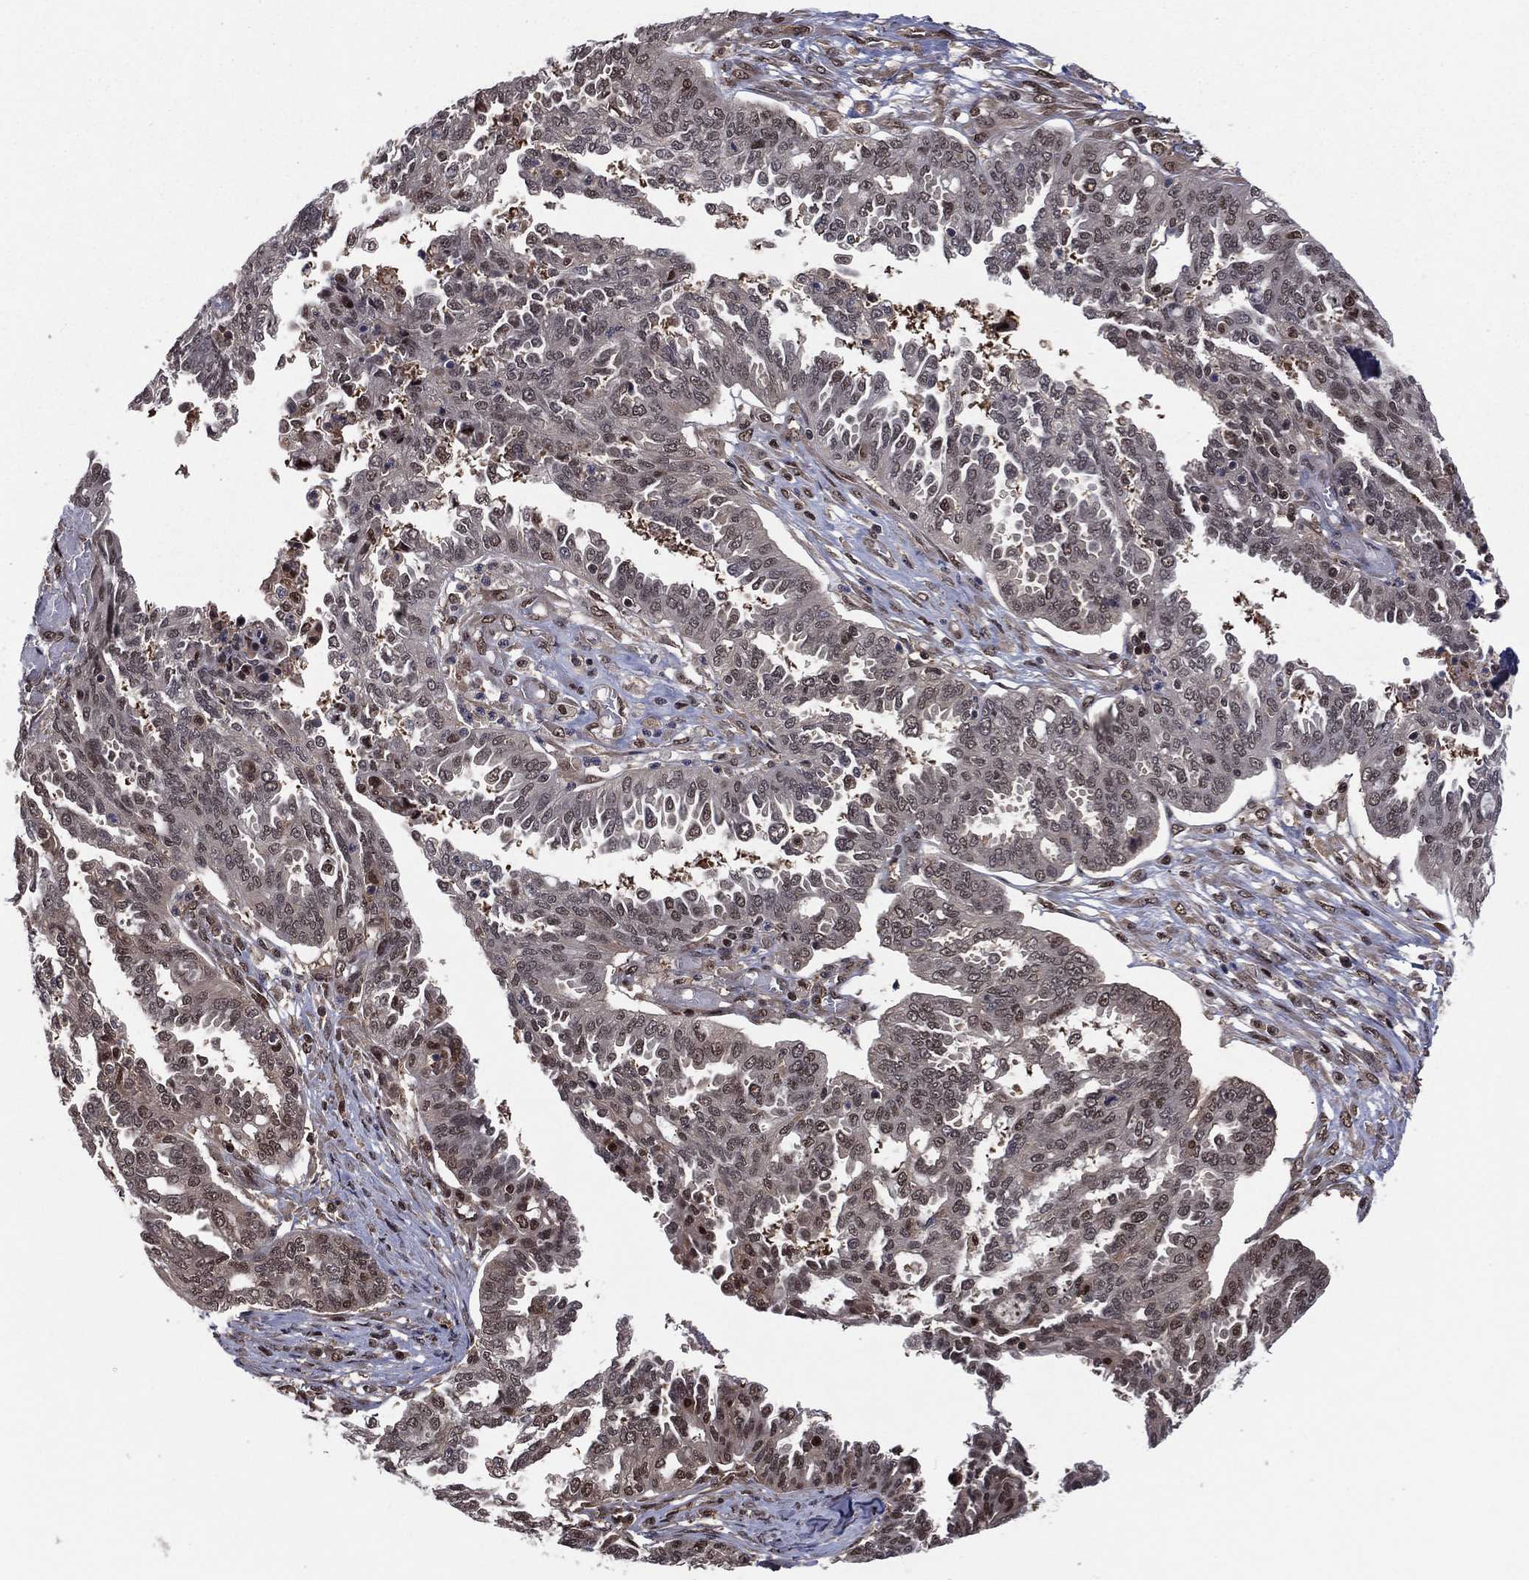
{"staining": {"intensity": "moderate", "quantity": "<25%", "location": "cytoplasmic/membranous,nuclear"}, "tissue": "ovarian cancer", "cell_type": "Tumor cells", "image_type": "cancer", "snomed": [{"axis": "morphology", "description": "Cystadenocarcinoma, serous, NOS"}, {"axis": "topography", "description": "Ovary"}], "caption": "Protein staining shows moderate cytoplasmic/membranous and nuclear staining in about <25% of tumor cells in ovarian cancer (serous cystadenocarcinoma). (DAB (3,3'-diaminobenzidine) IHC, brown staining for protein, blue staining for nuclei).", "gene": "ICOSLG", "patient": {"sex": "female", "age": 67}}